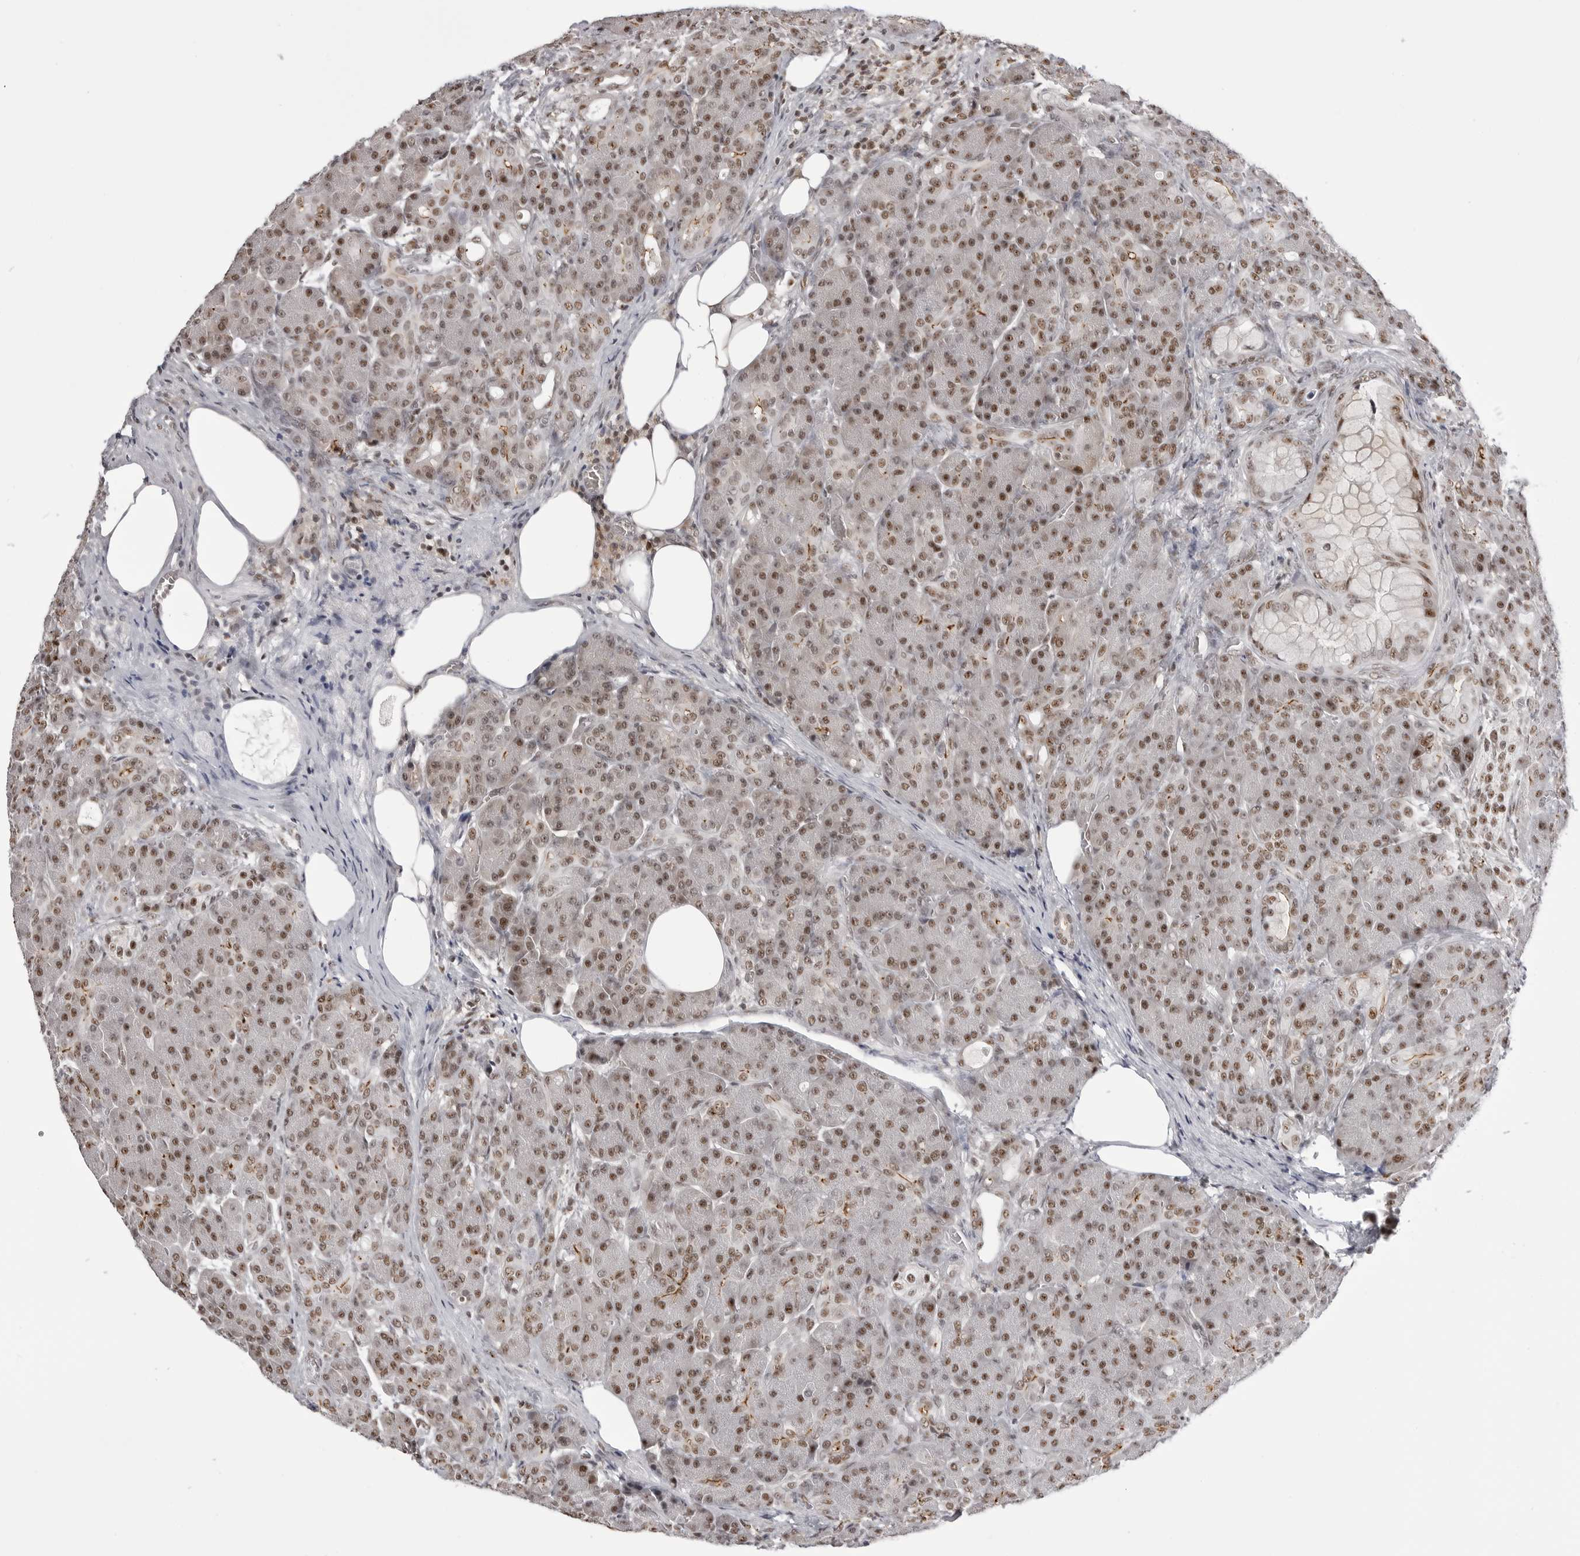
{"staining": {"intensity": "strong", "quantity": "25%-75%", "location": "nuclear"}, "tissue": "pancreas", "cell_type": "Exocrine glandular cells", "image_type": "normal", "snomed": [{"axis": "morphology", "description": "Normal tissue, NOS"}, {"axis": "topography", "description": "Pancreas"}], "caption": "A brown stain highlights strong nuclear positivity of a protein in exocrine glandular cells of normal pancreas. (DAB IHC with brightfield microscopy, high magnification).", "gene": "WRAP53", "patient": {"sex": "male", "age": 63}}